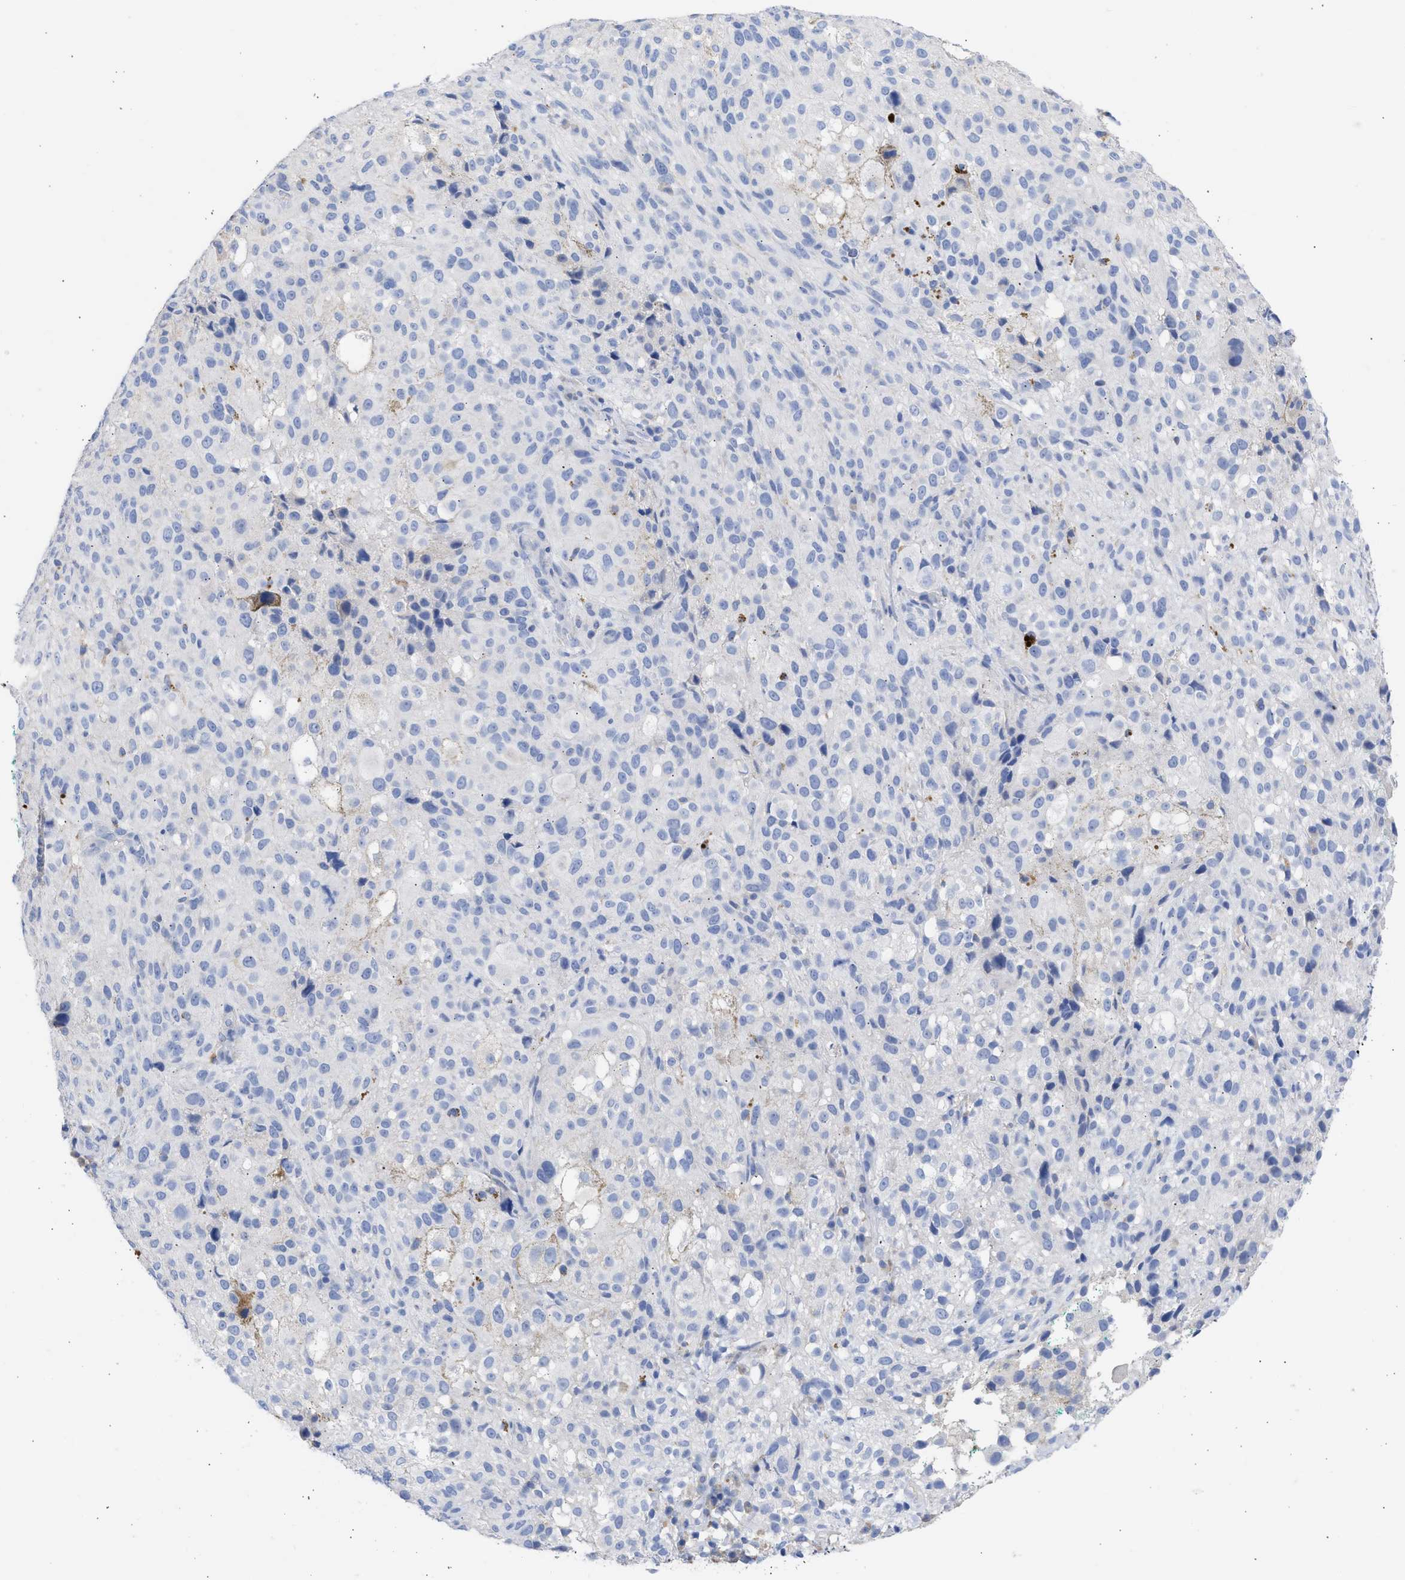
{"staining": {"intensity": "negative", "quantity": "none", "location": "none"}, "tissue": "melanoma", "cell_type": "Tumor cells", "image_type": "cancer", "snomed": [{"axis": "morphology", "description": "Necrosis, NOS"}, {"axis": "morphology", "description": "Malignant melanoma, NOS"}, {"axis": "topography", "description": "Skin"}], "caption": "Immunohistochemical staining of malignant melanoma shows no significant staining in tumor cells.", "gene": "RSPH1", "patient": {"sex": "female", "age": 87}}